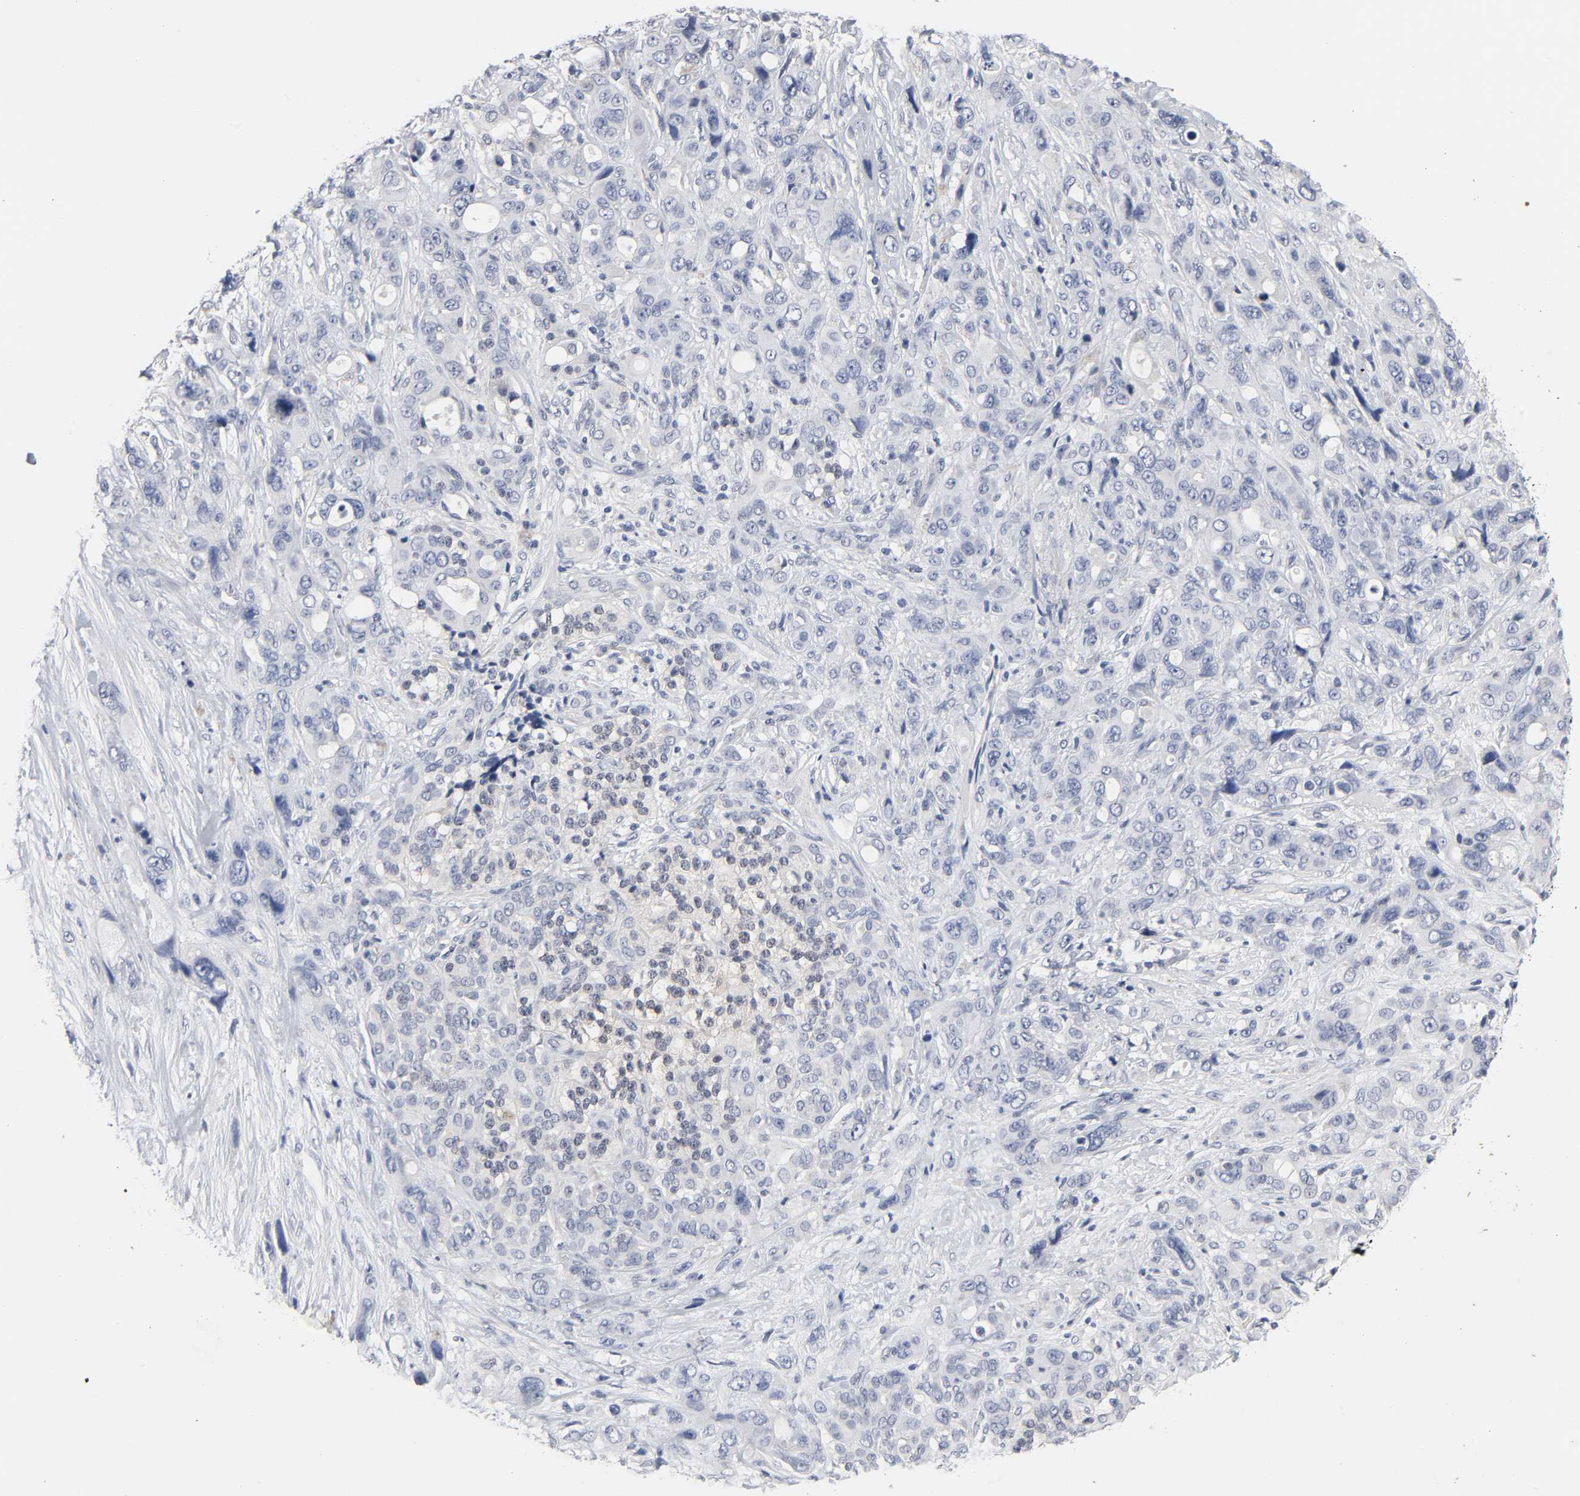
{"staining": {"intensity": "negative", "quantity": "none", "location": "none"}, "tissue": "pancreatic cancer", "cell_type": "Tumor cells", "image_type": "cancer", "snomed": [{"axis": "morphology", "description": "Adenocarcinoma, NOS"}, {"axis": "topography", "description": "Pancreas"}], "caption": "DAB immunohistochemical staining of pancreatic cancer (adenocarcinoma) demonstrates no significant staining in tumor cells.", "gene": "SALL2", "patient": {"sex": "male", "age": 46}}